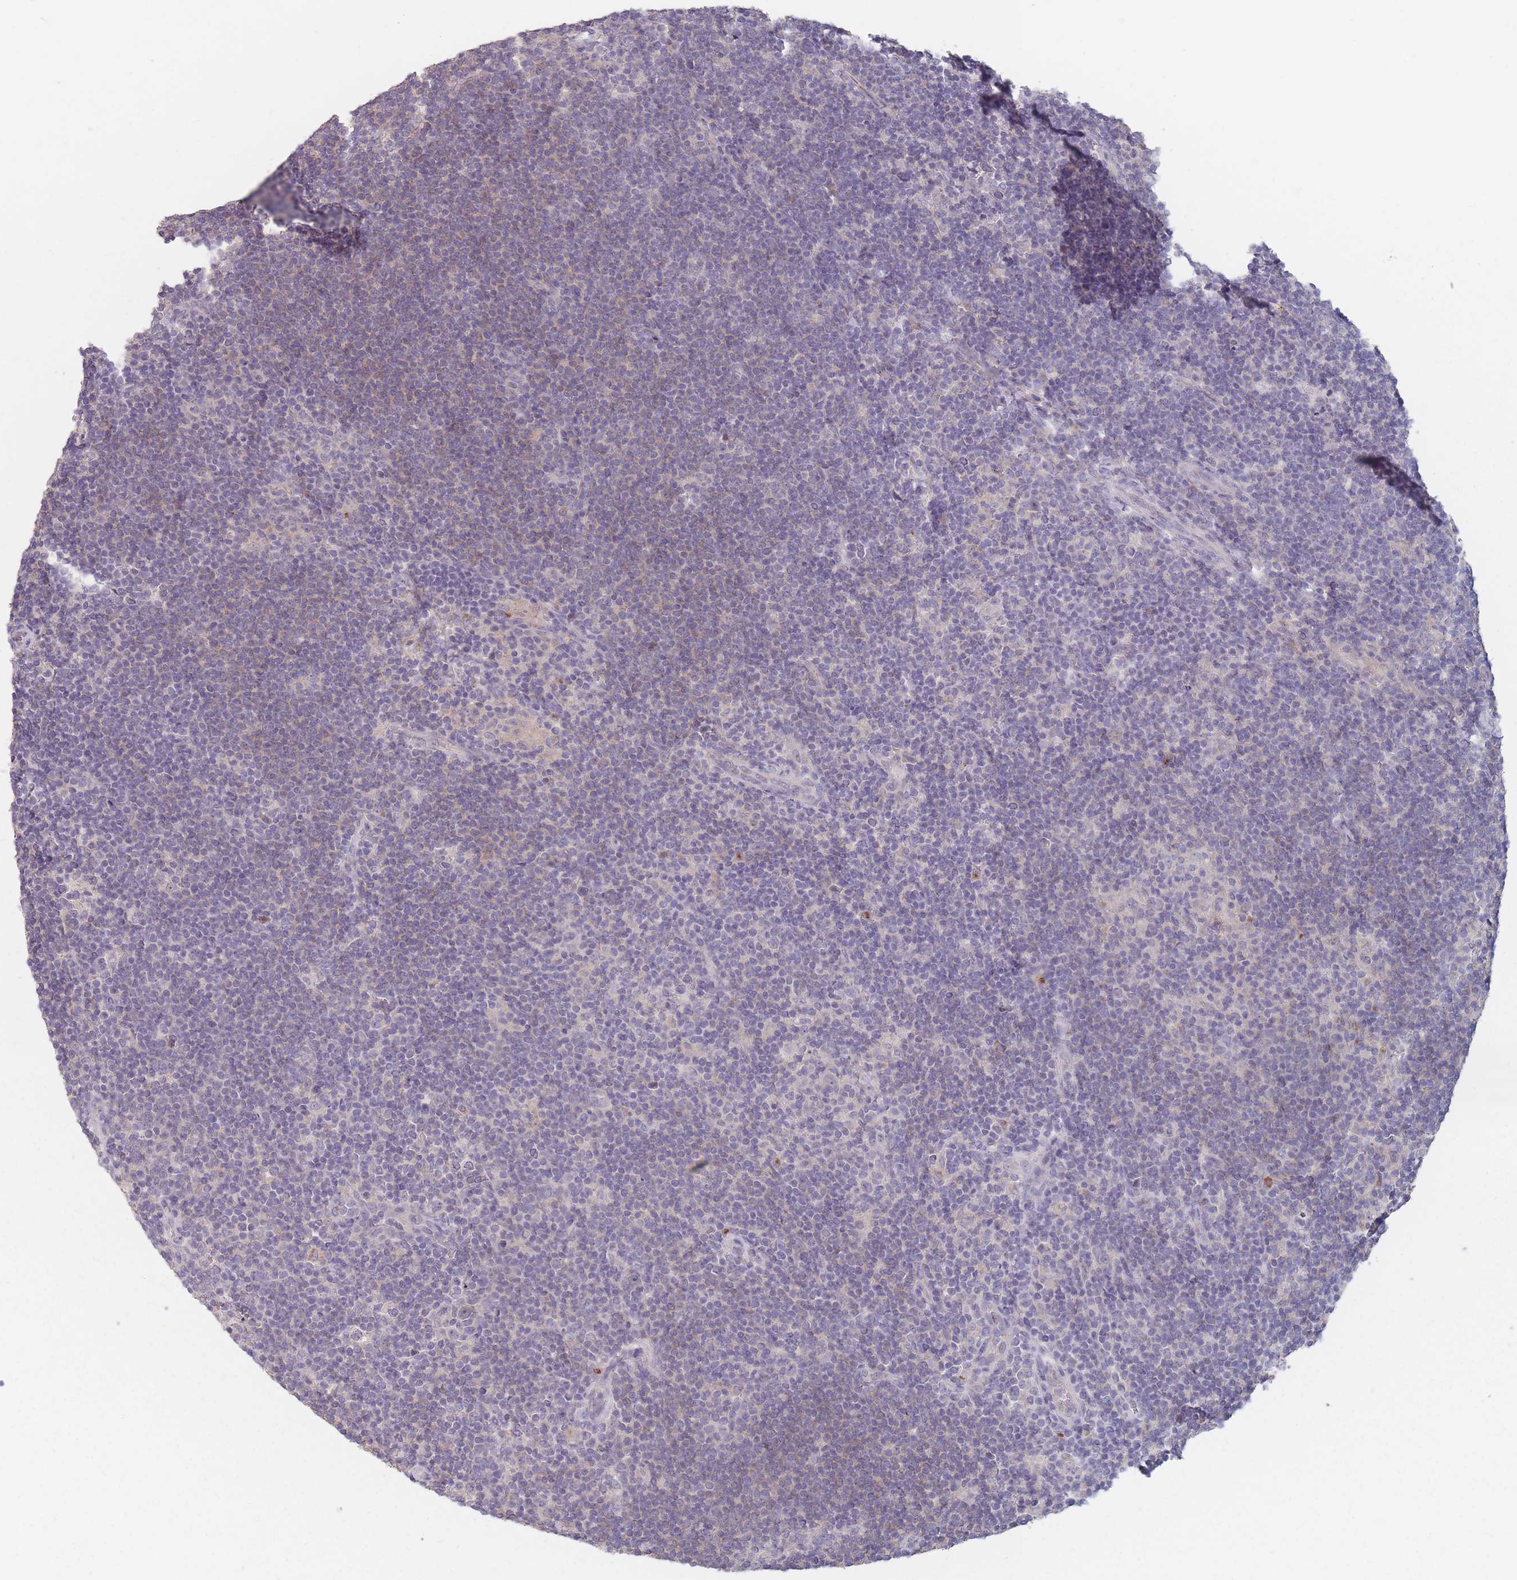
{"staining": {"intensity": "negative", "quantity": "none", "location": "none"}, "tissue": "lymphoma", "cell_type": "Tumor cells", "image_type": "cancer", "snomed": [{"axis": "morphology", "description": "Hodgkin's disease, NOS"}, {"axis": "topography", "description": "Lymph node"}], "caption": "There is no significant positivity in tumor cells of lymphoma. Nuclei are stained in blue.", "gene": "AKAIN1", "patient": {"sex": "female", "age": 57}}